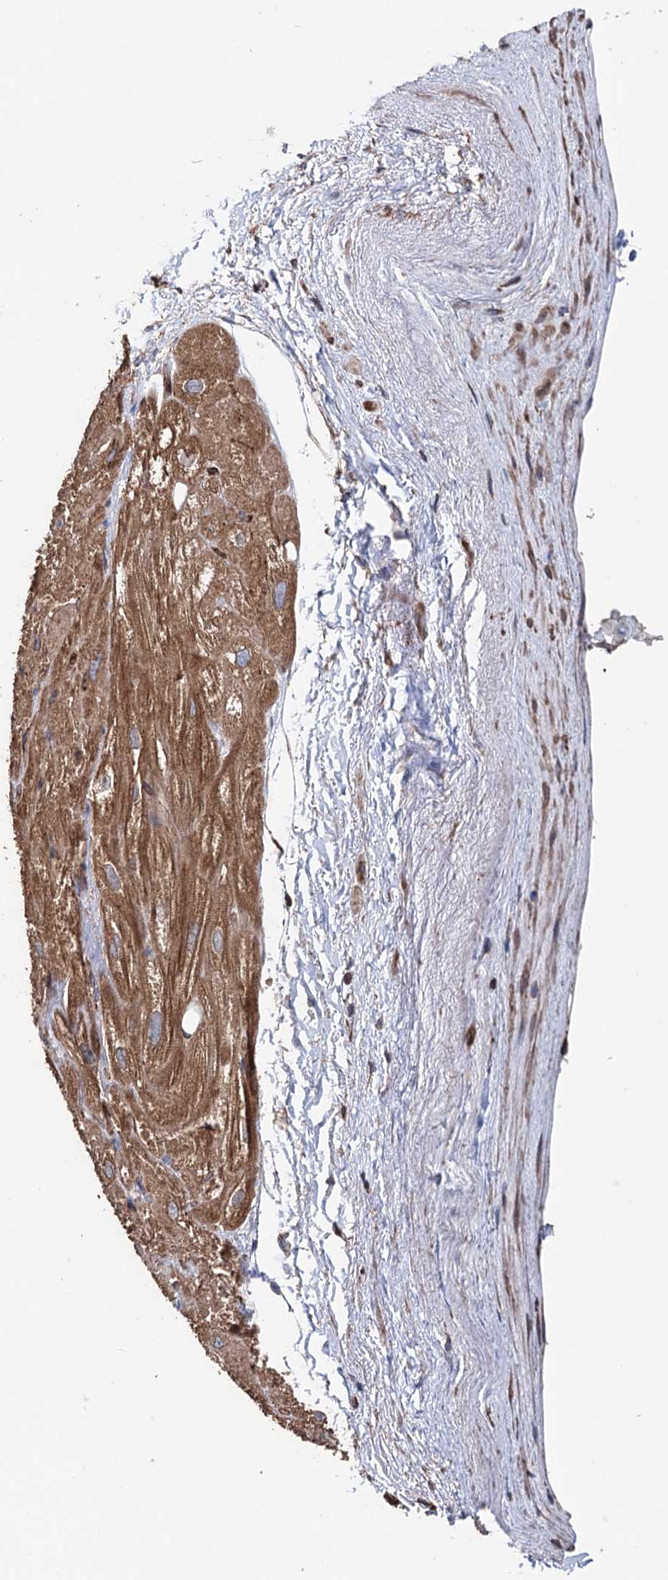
{"staining": {"intensity": "moderate", "quantity": "25%-75%", "location": "cytoplasmic/membranous"}, "tissue": "heart muscle", "cell_type": "Cardiomyocytes", "image_type": "normal", "snomed": [{"axis": "morphology", "description": "Normal tissue, NOS"}, {"axis": "topography", "description": "Heart"}], "caption": "Immunohistochemical staining of normal human heart muscle shows moderate cytoplasmic/membranous protein expression in about 25%-75% of cardiomyocytes.", "gene": "STING1", "patient": {"sex": "male", "age": 50}}